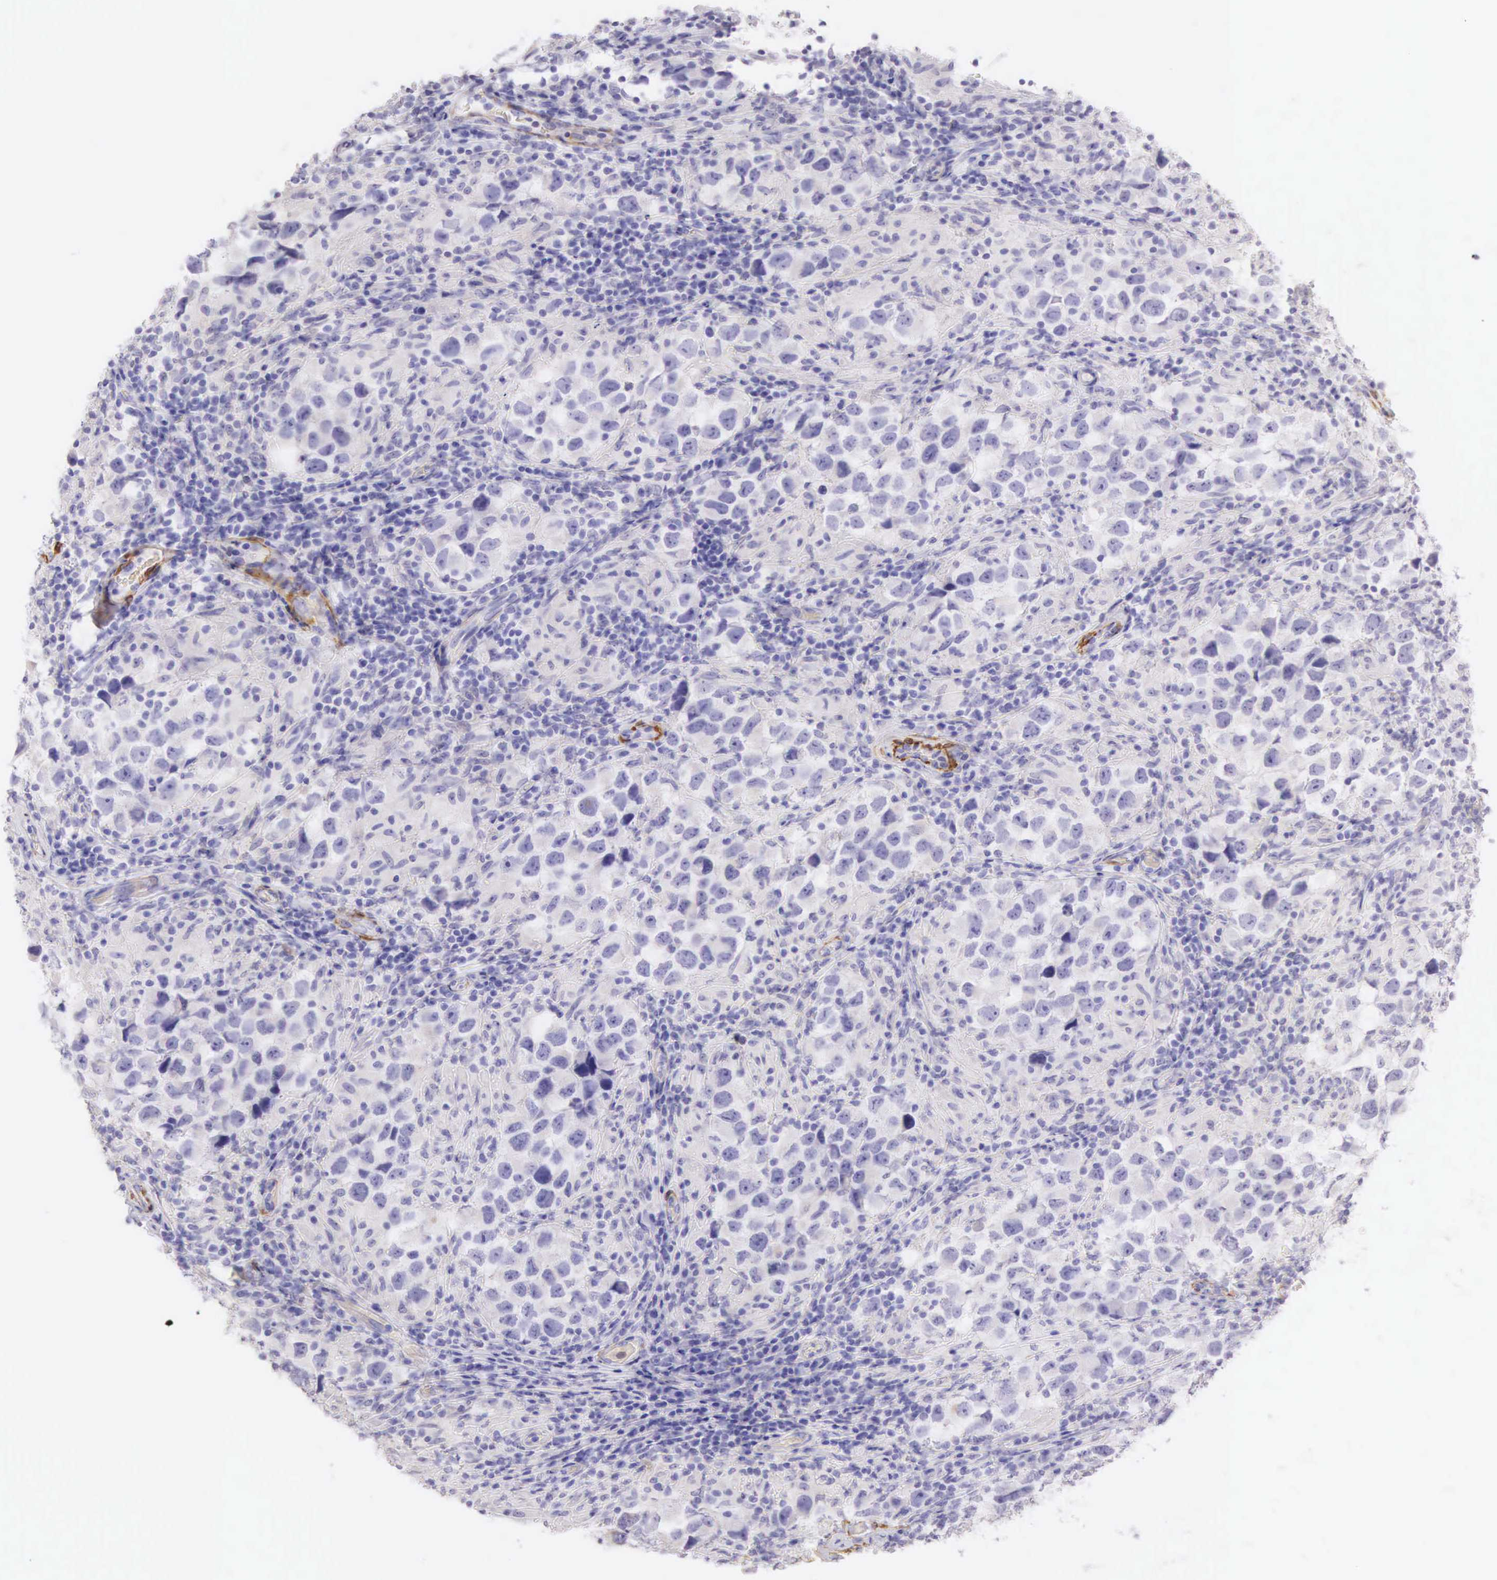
{"staining": {"intensity": "negative", "quantity": "none", "location": "none"}, "tissue": "testis cancer", "cell_type": "Tumor cells", "image_type": "cancer", "snomed": [{"axis": "morphology", "description": "Carcinoma, Embryonal, NOS"}, {"axis": "topography", "description": "Testis"}], "caption": "Immunohistochemistry of testis cancer displays no positivity in tumor cells. (Stains: DAB immunohistochemistry with hematoxylin counter stain, Microscopy: brightfield microscopy at high magnification).", "gene": "CNN1", "patient": {"sex": "male", "age": 21}}